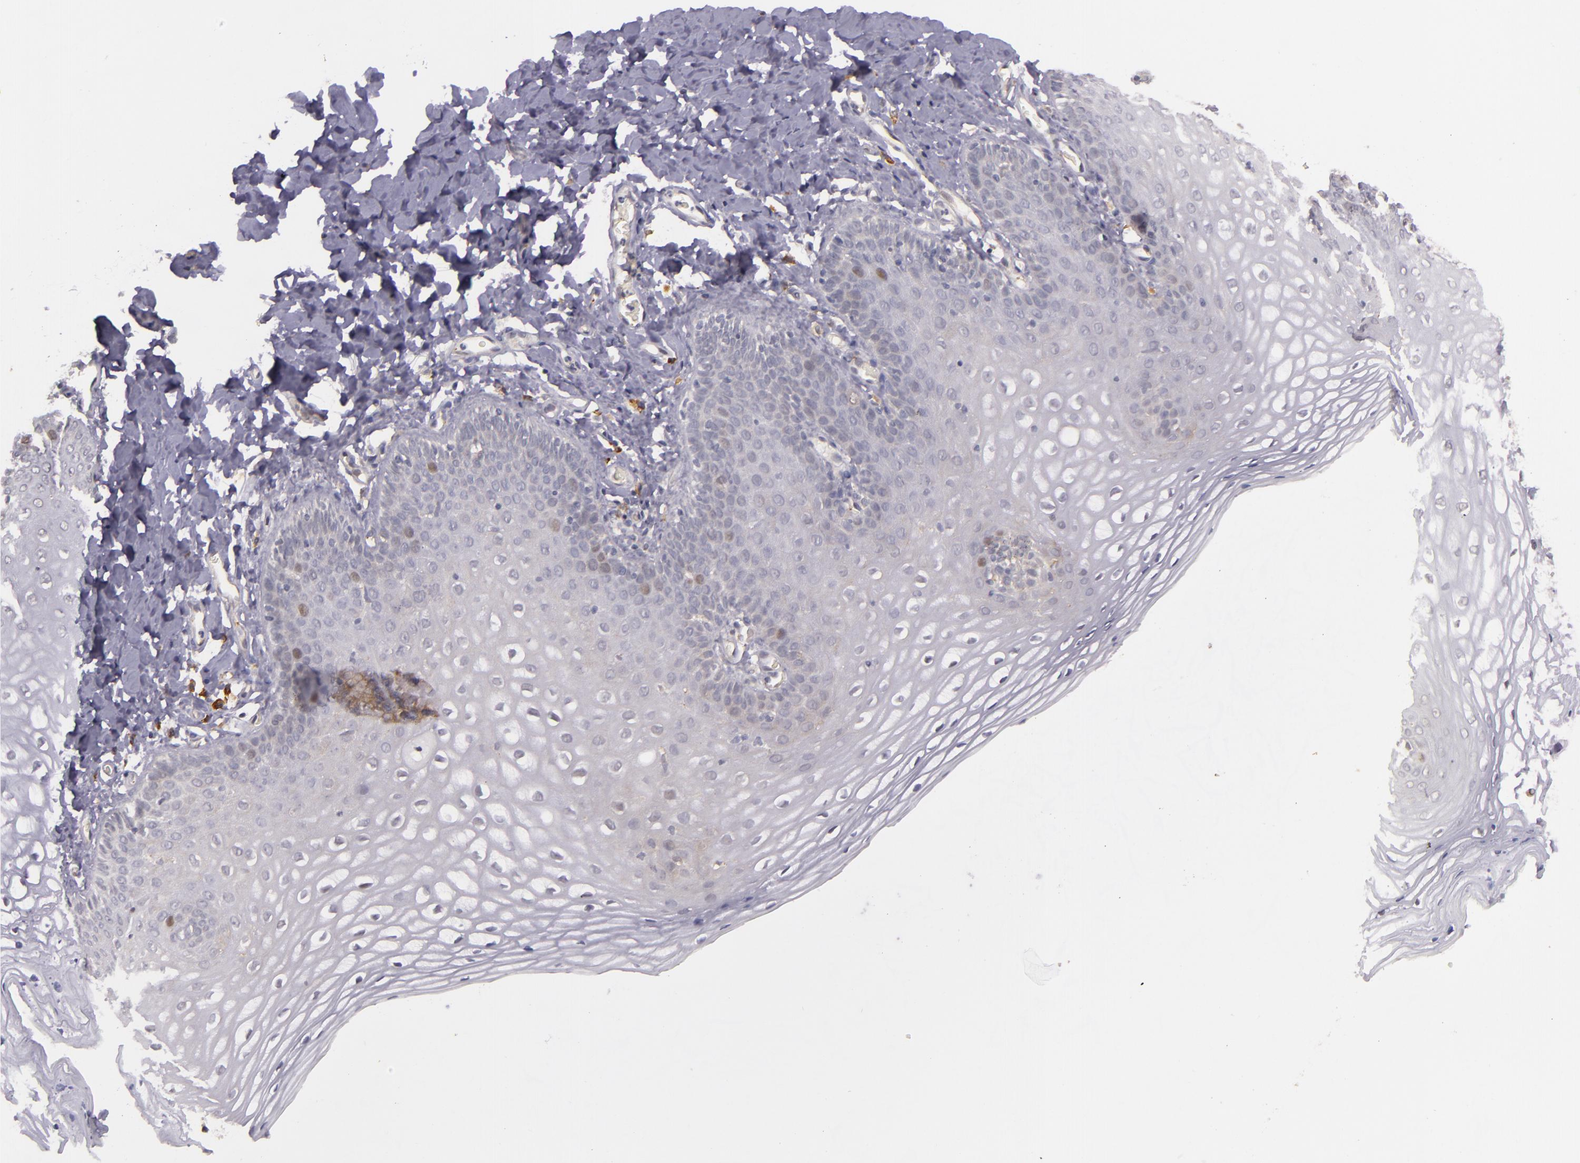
{"staining": {"intensity": "weak", "quantity": "<25%", "location": "nuclear"}, "tissue": "vagina", "cell_type": "Squamous epithelial cells", "image_type": "normal", "snomed": [{"axis": "morphology", "description": "Normal tissue, NOS"}, {"axis": "topography", "description": "Vagina"}], "caption": "DAB immunohistochemical staining of benign vagina displays no significant staining in squamous epithelial cells.", "gene": "SYTL4", "patient": {"sex": "female", "age": 55}}